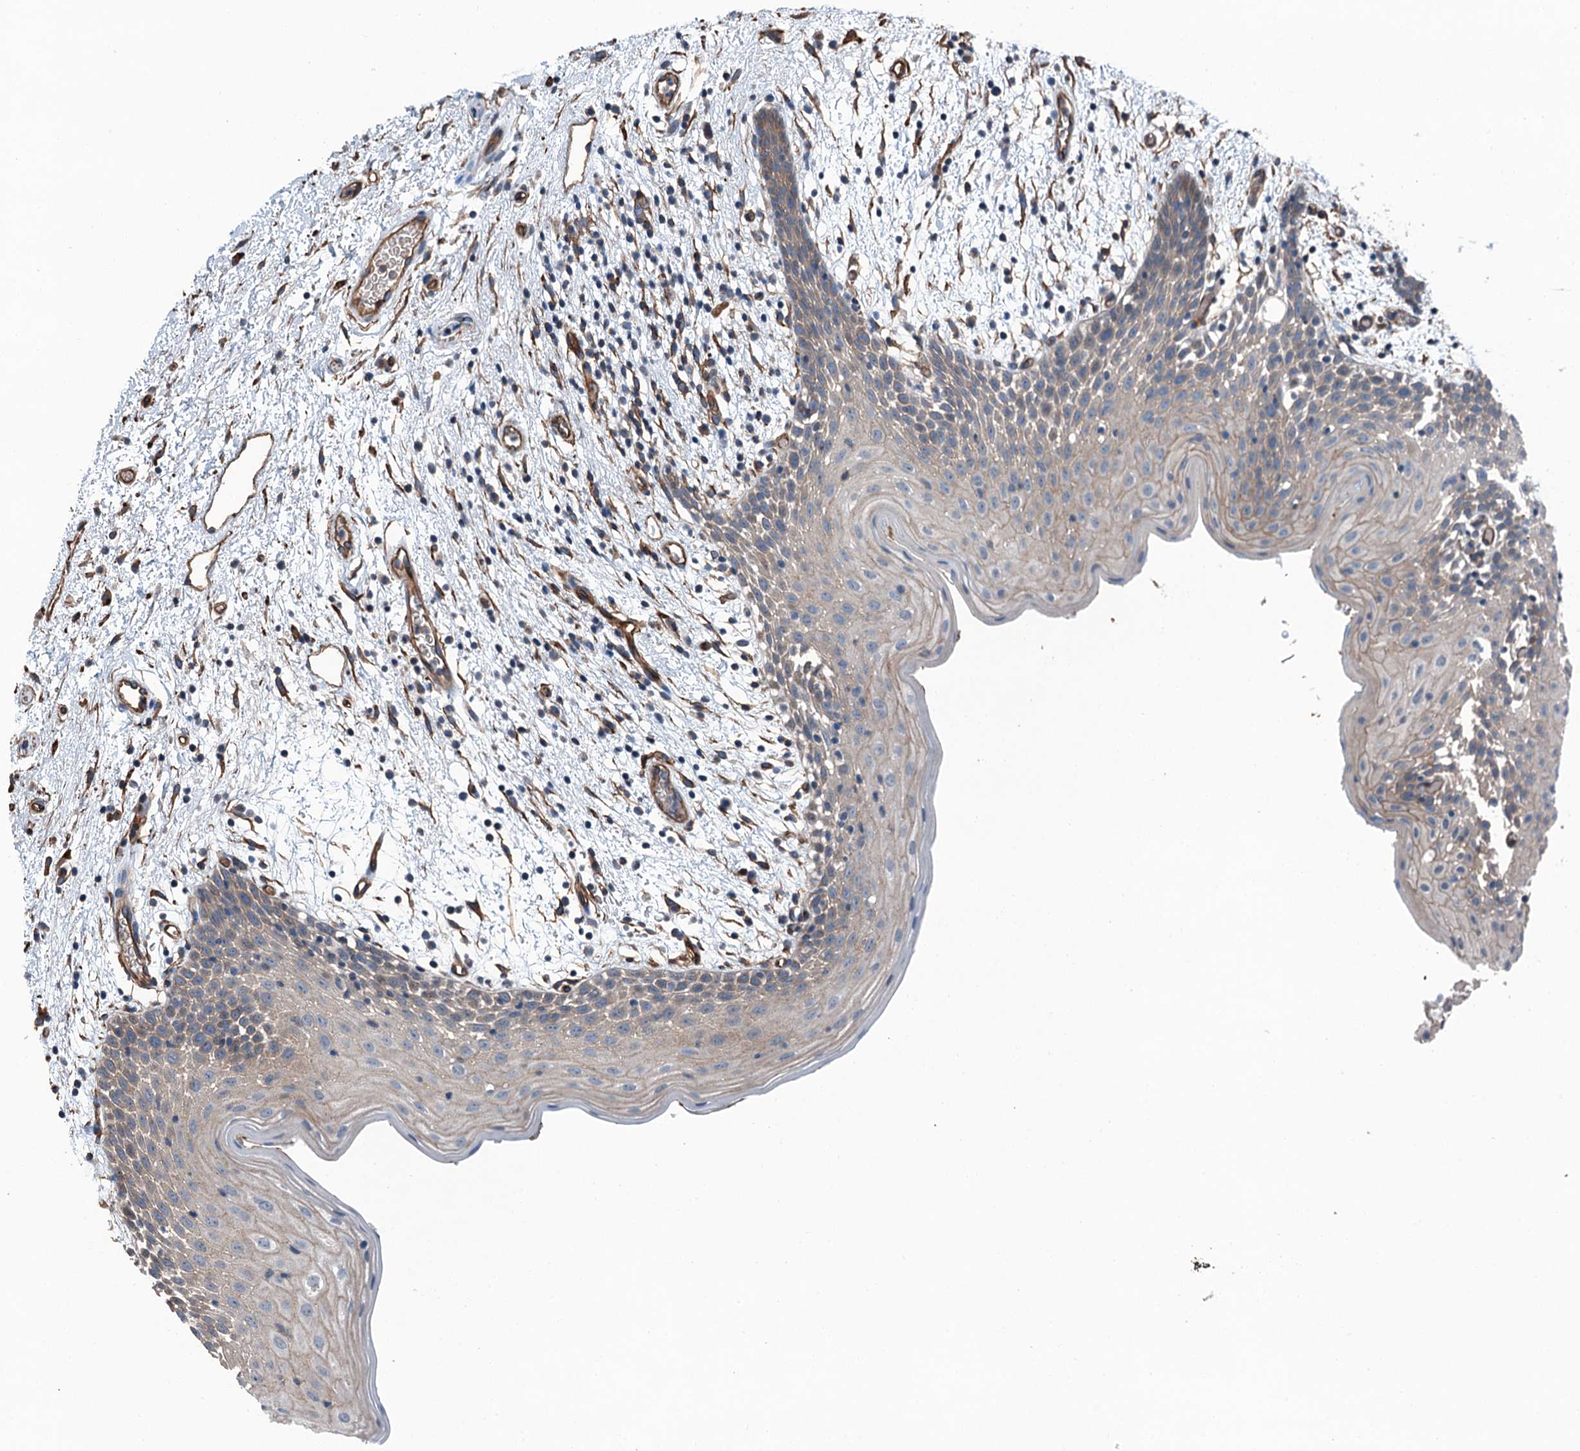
{"staining": {"intensity": "moderate", "quantity": "<25%", "location": "cytoplasmic/membranous"}, "tissue": "oral mucosa", "cell_type": "Squamous epithelial cells", "image_type": "normal", "snomed": [{"axis": "morphology", "description": "Normal tissue, NOS"}, {"axis": "topography", "description": "Skeletal muscle"}, {"axis": "topography", "description": "Oral tissue"}, {"axis": "topography", "description": "Salivary gland"}, {"axis": "topography", "description": "Peripheral nerve tissue"}], "caption": "Immunohistochemistry (IHC) histopathology image of normal human oral mucosa stained for a protein (brown), which exhibits low levels of moderate cytoplasmic/membranous staining in about <25% of squamous epithelial cells.", "gene": "NMRAL1", "patient": {"sex": "male", "age": 54}}